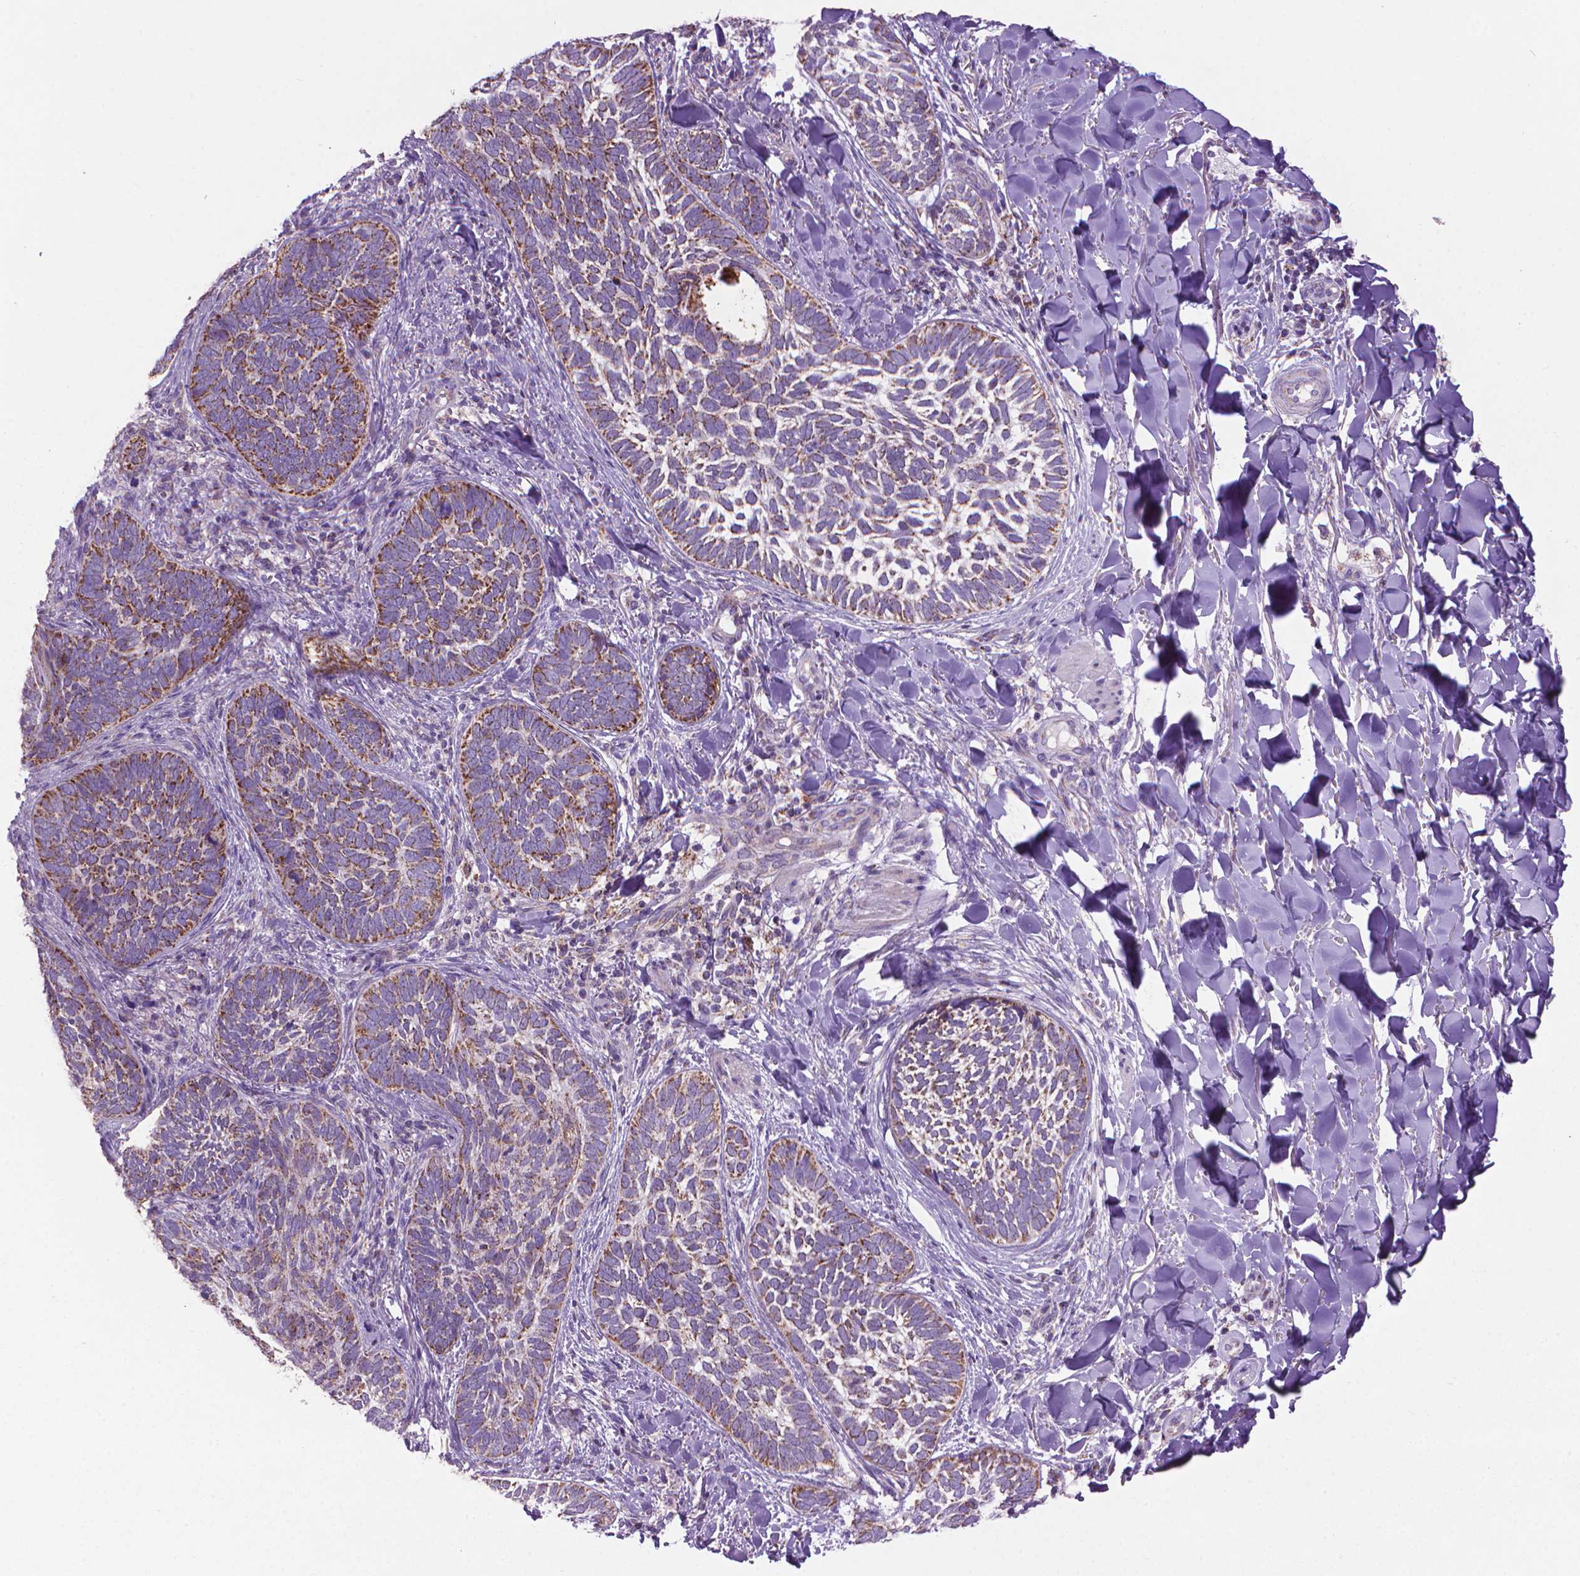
{"staining": {"intensity": "strong", "quantity": "25%-75%", "location": "cytoplasmic/membranous"}, "tissue": "skin cancer", "cell_type": "Tumor cells", "image_type": "cancer", "snomed": [{"axis": "morphology", "description": "Normal tissue, NOS"}, {"axis": "morphology", "description": "Basal cell carcinoma"}, {"axis": "topography", "description": "Skin"}], "caption": "Basal cell carcinoma (skin) stained for a protein reveals strong cytoplasmic/membranous positivity in tumor cells.", "gene": "VDAC1", "patient": {"sex": "male", "age": 46}}